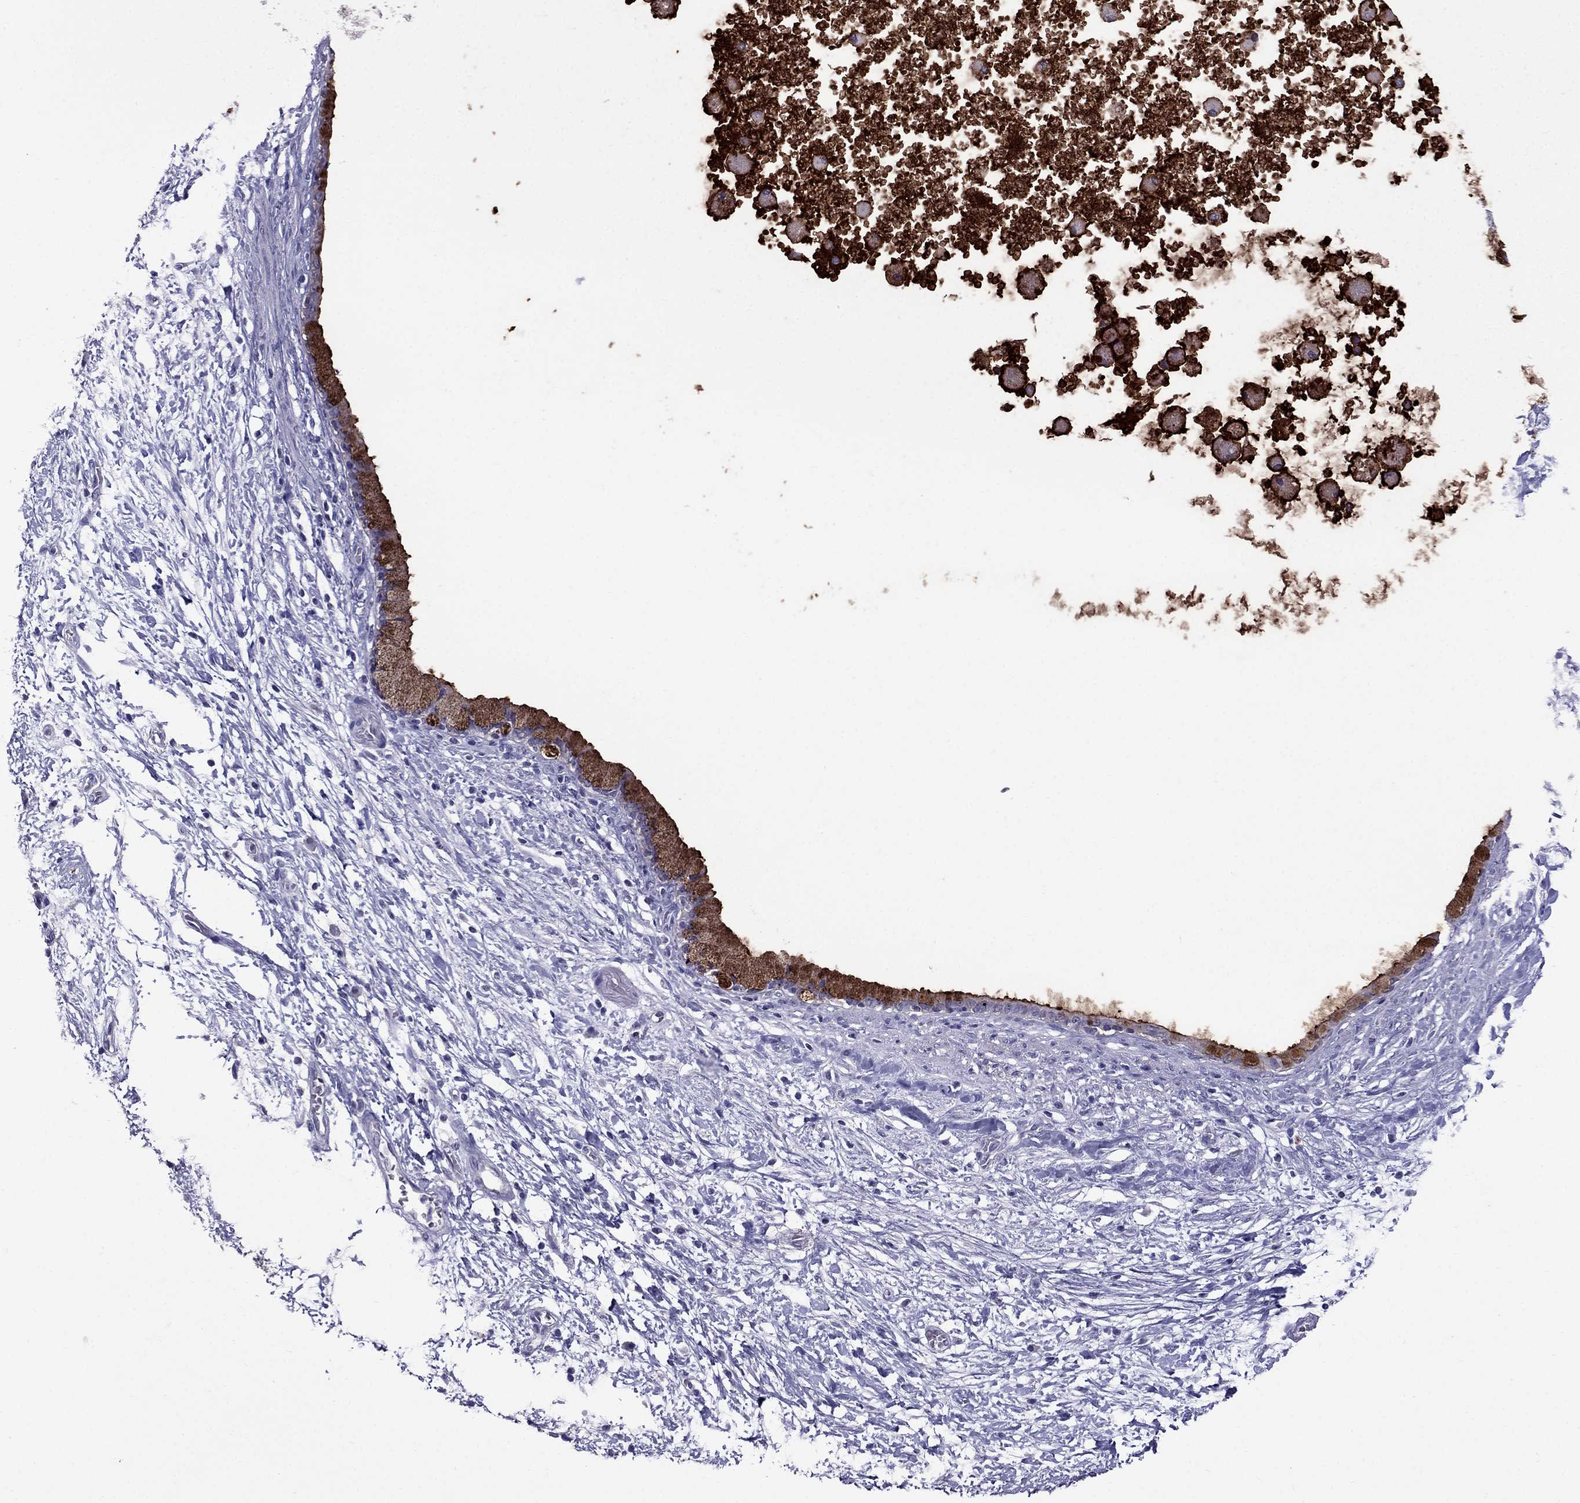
{"staining": {"intensity": "strong", "quantity": ">75%", "location": "cytoplasmic/membranous"}, "tissue": "pancreatic cancer", "cell_type": "Tumor cells", "image_type": "cancer", "snomed": [{"axis": "morphology", "description": "Adenocarcinoma, NOS"}, {"axis": "topography", "description": "Pancreas"}], "caption": "Immunohistochemical staining of pancreatic cancer shows high levels of strong cytoplasmic/membranous staining in about >75% of tumor cells.", "gene": "OLFM4", "patient": {"sex": "female", "age": 72}}